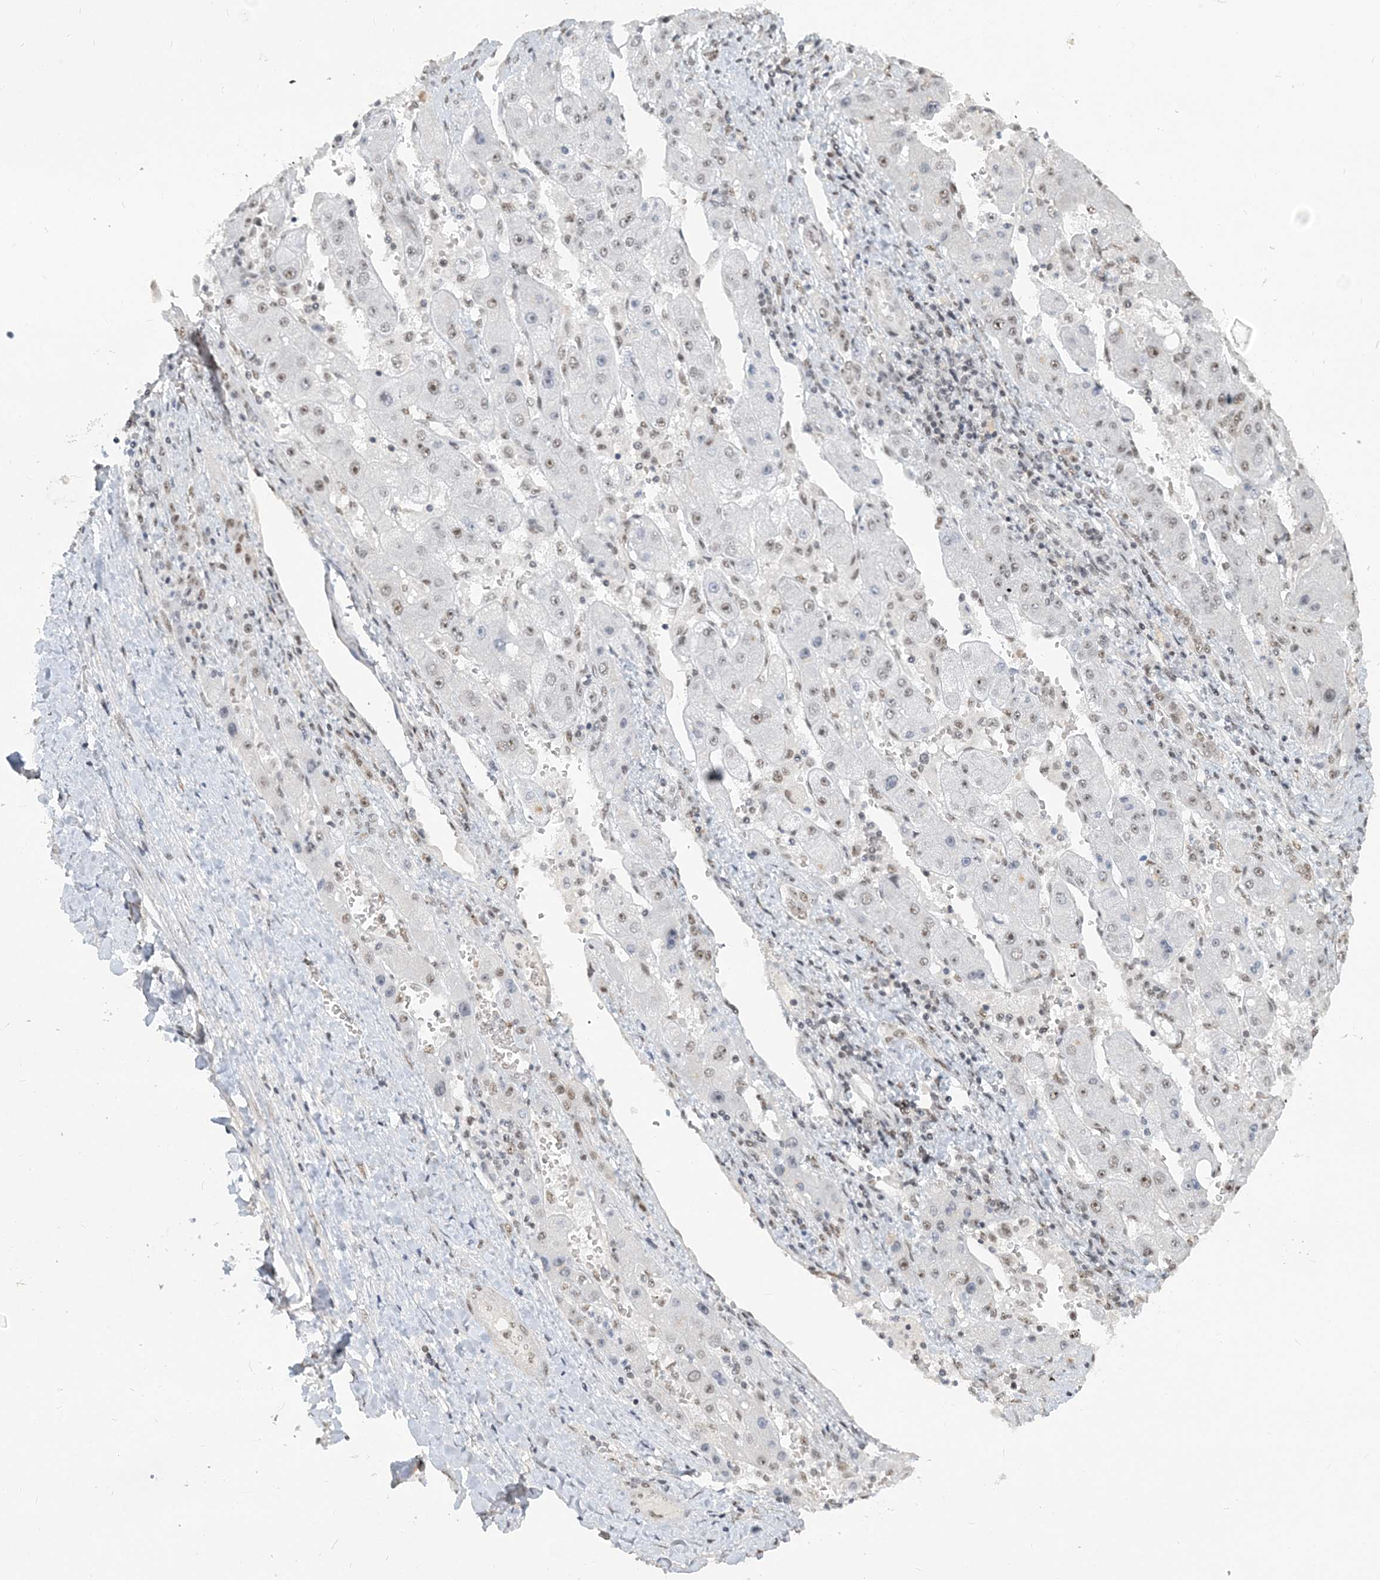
{"staining": {"intensity": "moderate", "quantity": "25%-75%", "location": "nuclear"}, "tissue": "liver cancer", "cell_type": "Tumor cells", "image_type": "cancer", "snomed": [{"axis": "morphology", "description": "Carcinoma, Hepatocellular, NOS"}, {"axis": "topography", "description": "Liver"}], "caption": "Protein analysis of hepatocellular carcinoma (liver) tissue reveals moderate nuclear staining in approximately 25%-75% of tumor cells. Using DAB (3,3'-diaminobenzidine) (brown) and hematoxylin (blue) stains, captured at high magnification using brightfield microscopy.", "gene": "PLRG1", "patient": {"sex": "female", "age": 73}}